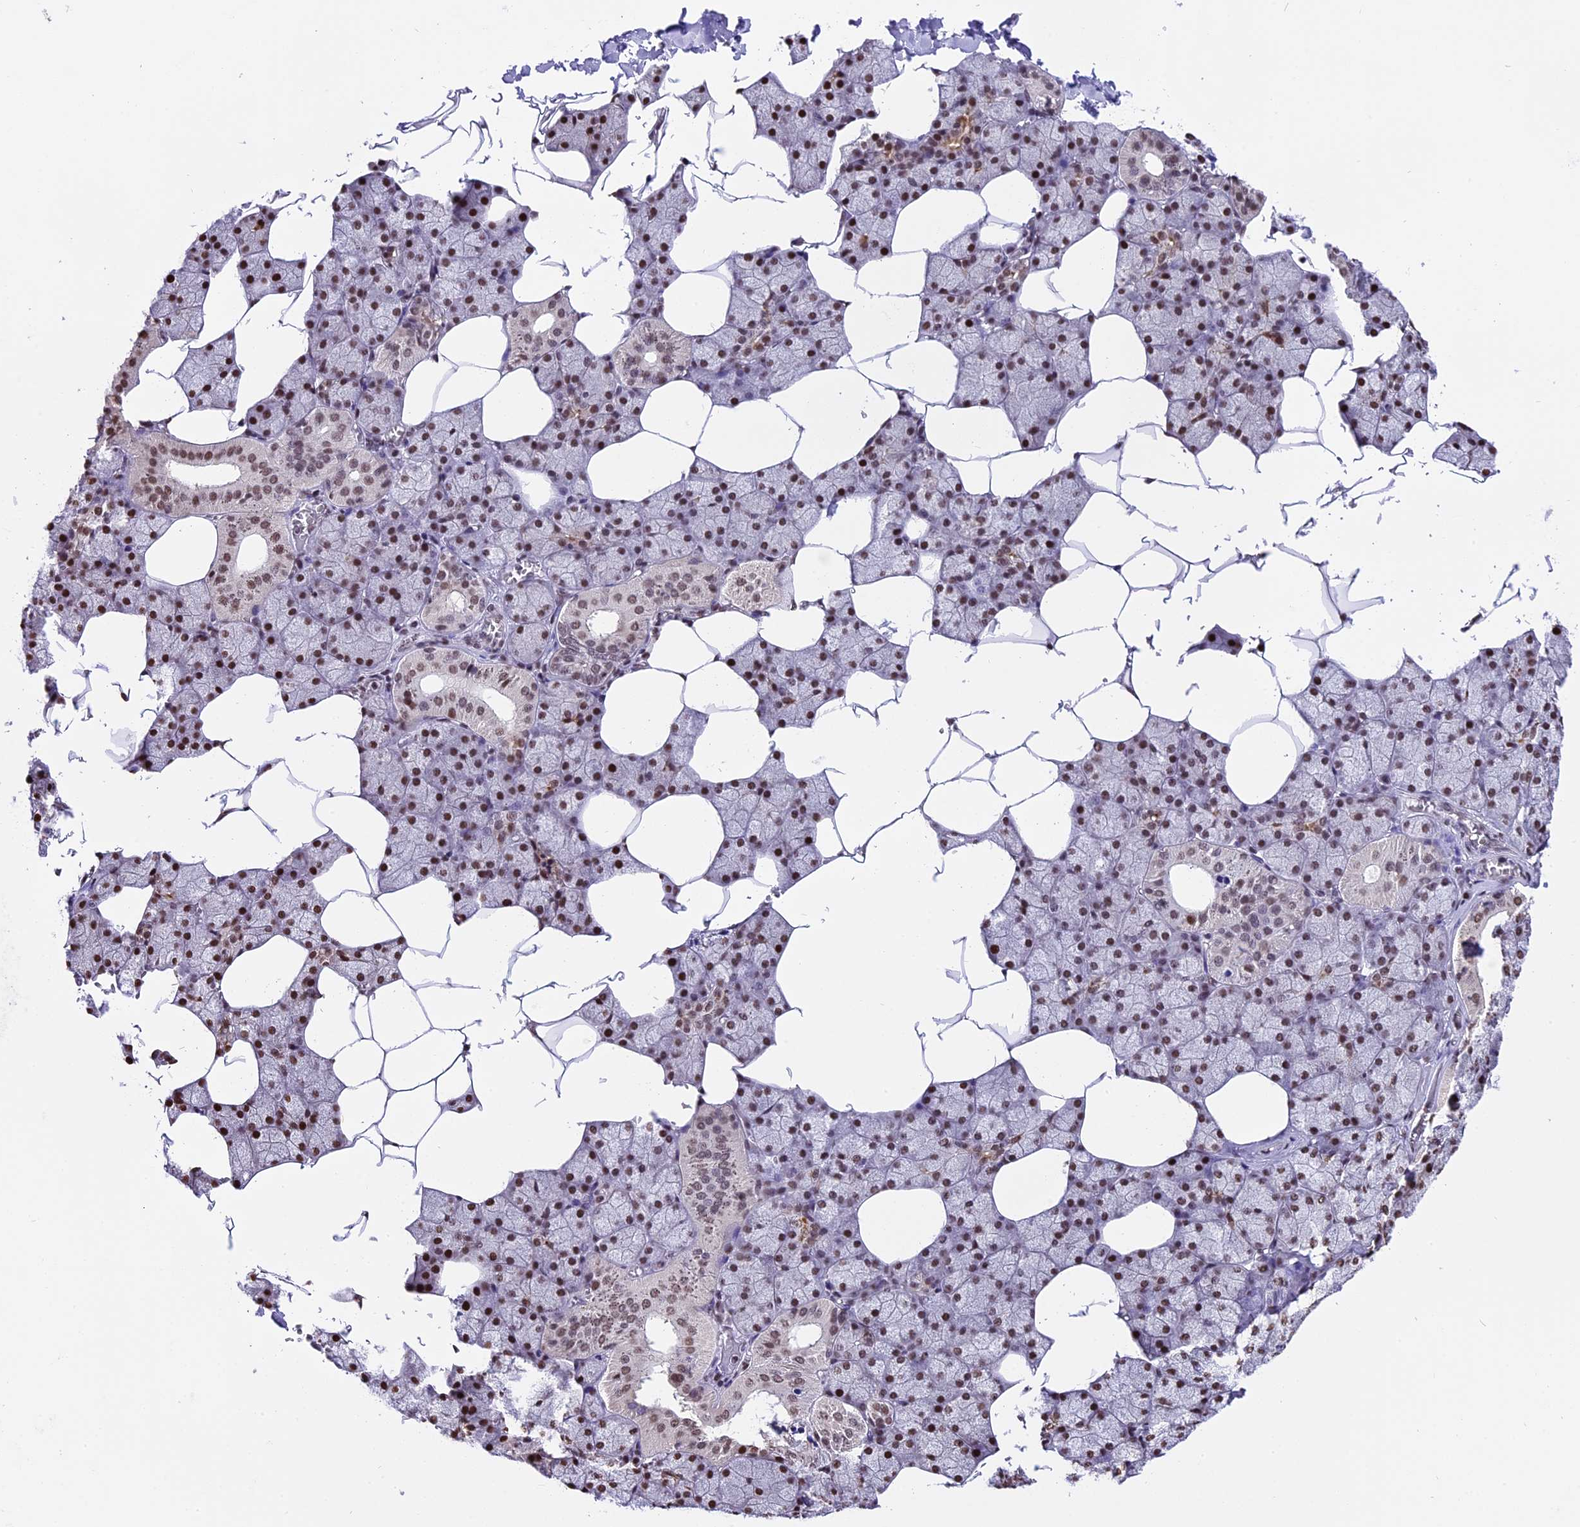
{"staining": {"intensity": "moderate", "quantity": ">75%", "location": "nuclear"}, "tissue": "salivary gland", "cell_type": "Glandular cells", "image_type": "normal", "snomed": [{"axis": "morphology", "description": "Normal tissue, NOS"}, {"axis": "topography", "description": "Salivary gland"}], "caption": "A histopathology image of salivary gland stained for a protein exhibits moderate nuclear brown staining in glandular cells. (Stains: DAB (3,3'-diaminobenzidine) in brown, nuclei in blue, Microscopy: brightfield microscopy at high magnification).", "gene": "POLR3E", "patient": {"sex": "male", "age": 62}}